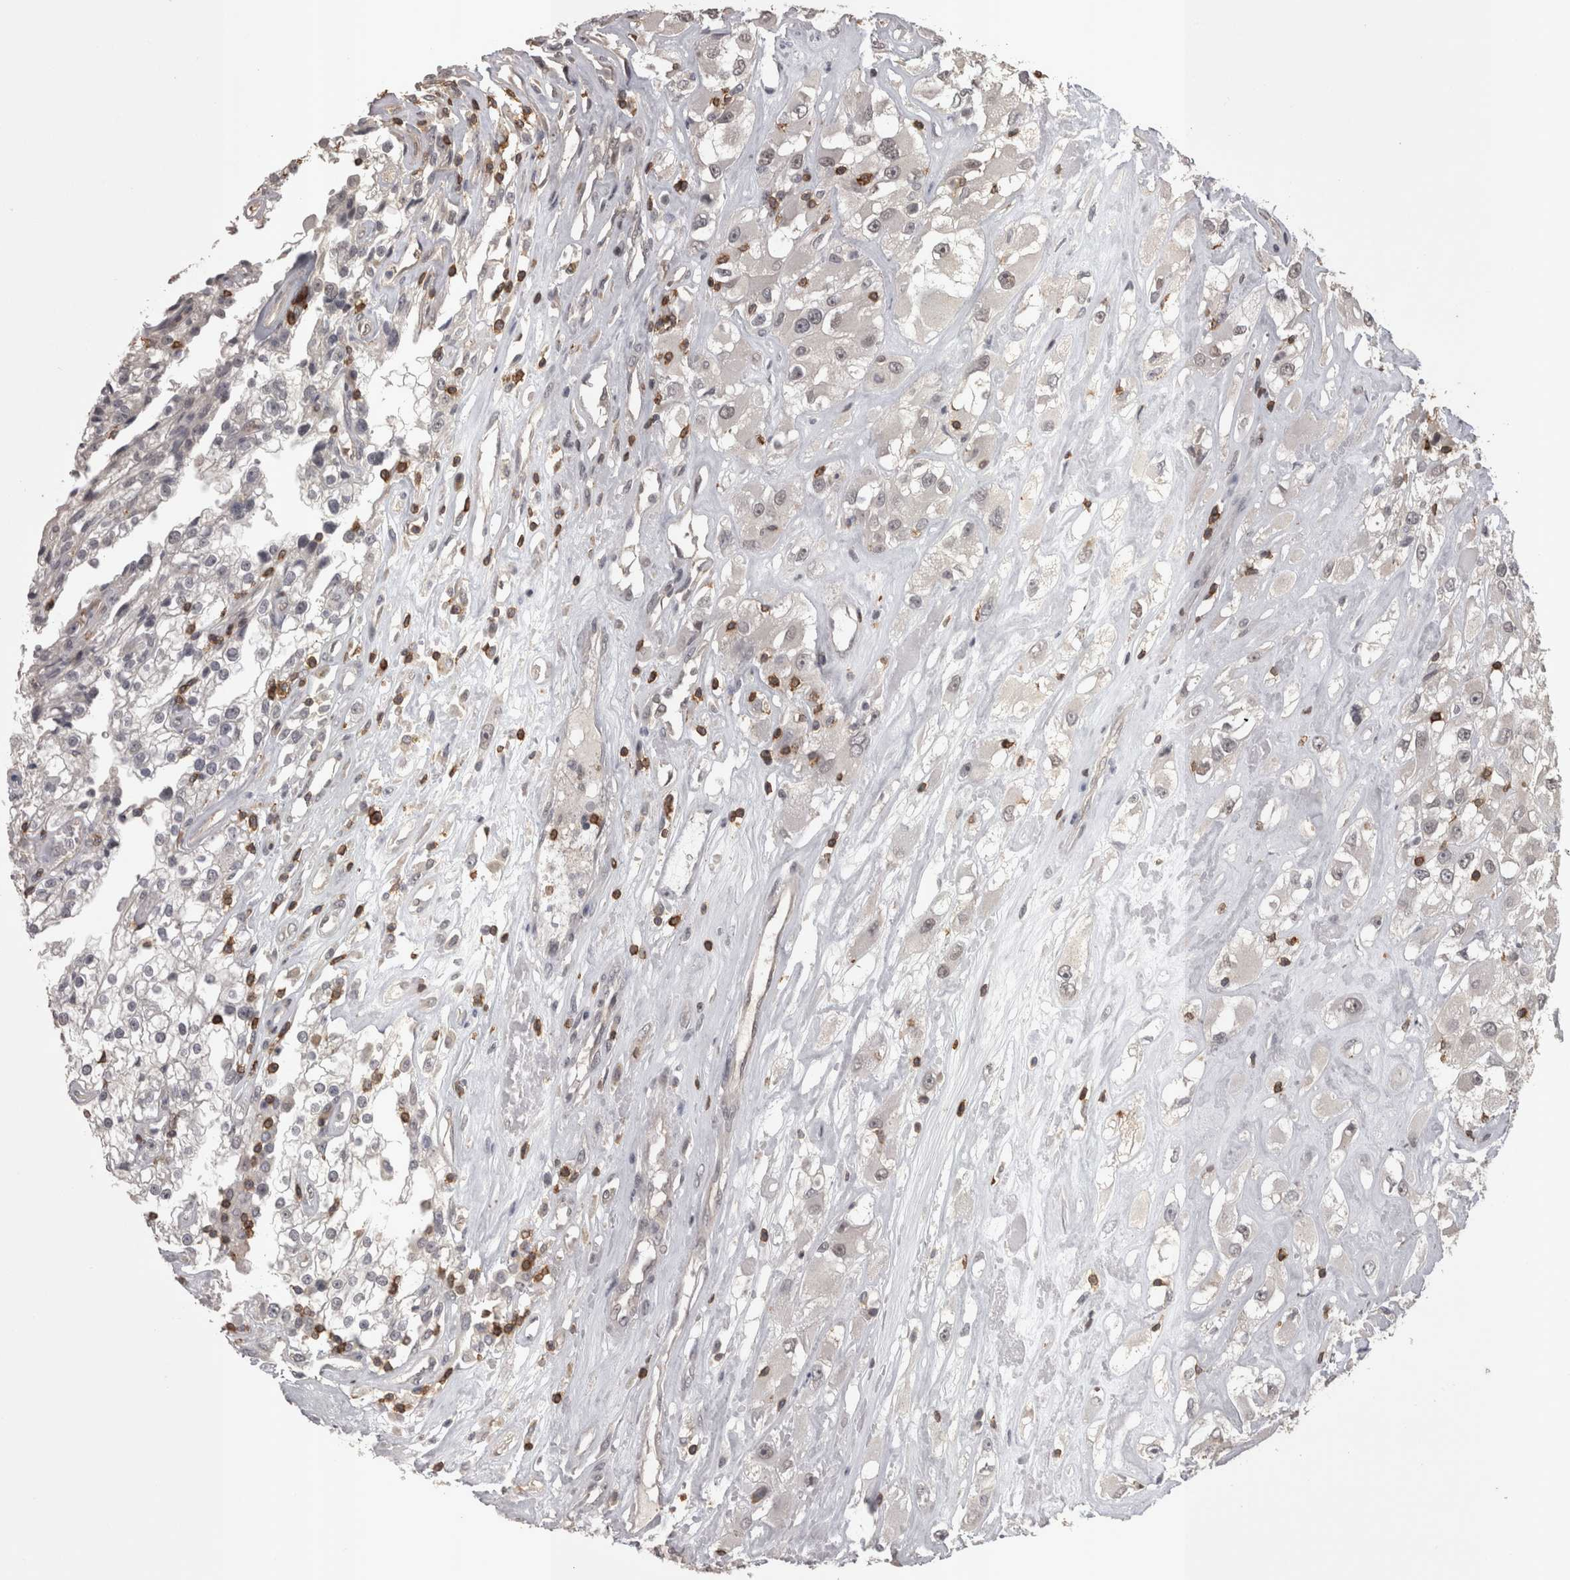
{"staining": {"intensity": "negative", "quantity": "none", "location": "none"}, "tissue": "renal cancer", "cell_type": "Tumor cells", "image_type": "cancer", "snomed": [{"axis": "morphology", "description": "Adenocarcinoma, NOS"}, {"axis": "topography", "description": "Kidney"}], "caption": "Immunohistochemical staining of renal cancer shows no significant expression in tumor cells.", "gene": "SKAP1", "patient": {"sex": "female", "age": 52}}